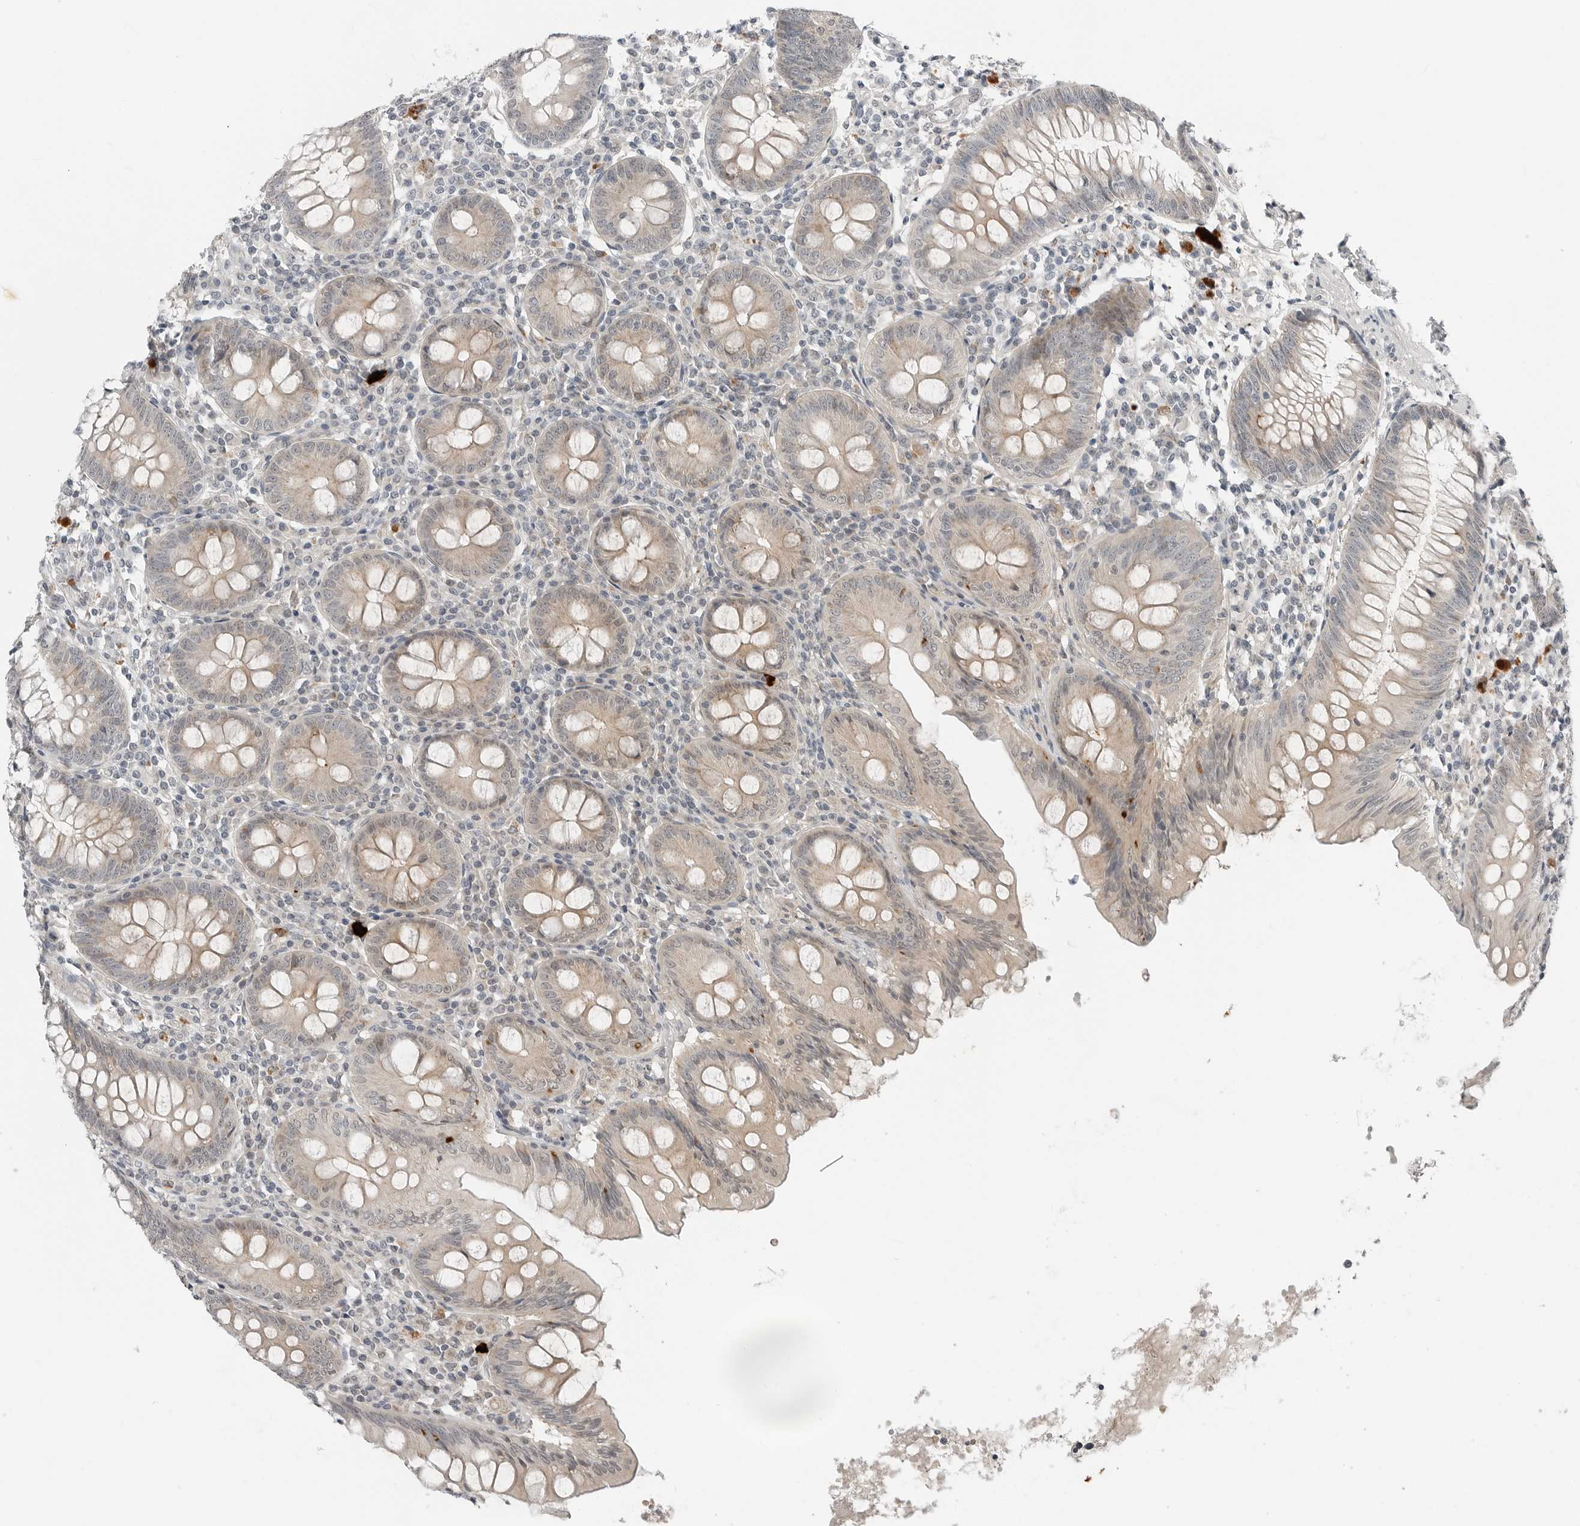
{"staining": {"intensity": "weak", "quantity": ">75%", "location": "cytoplasmic/membranous"}, "tissue": "appendix", "cell_type": "Glandular cells", "image_type": "normal", "snomed": [{"axis": "morphology", "description": "Normal tissue, NOS"}, {"axis": "topography", "description": "Appendix"}], "caption": "Brown immunohistochemical staining in benign human appendix displays weak cytoplasmic/membranous staining in about >75% of glandular cells. The staining was performed using DAB (3,3'-diaminobenzidine) to visualize the protein expression in brown, while the nuclei were stained in blue with hematoxylin (Magnification: 20x).", "gene": "FCRLB", "patient": {"sex": "female", "age": 54}}